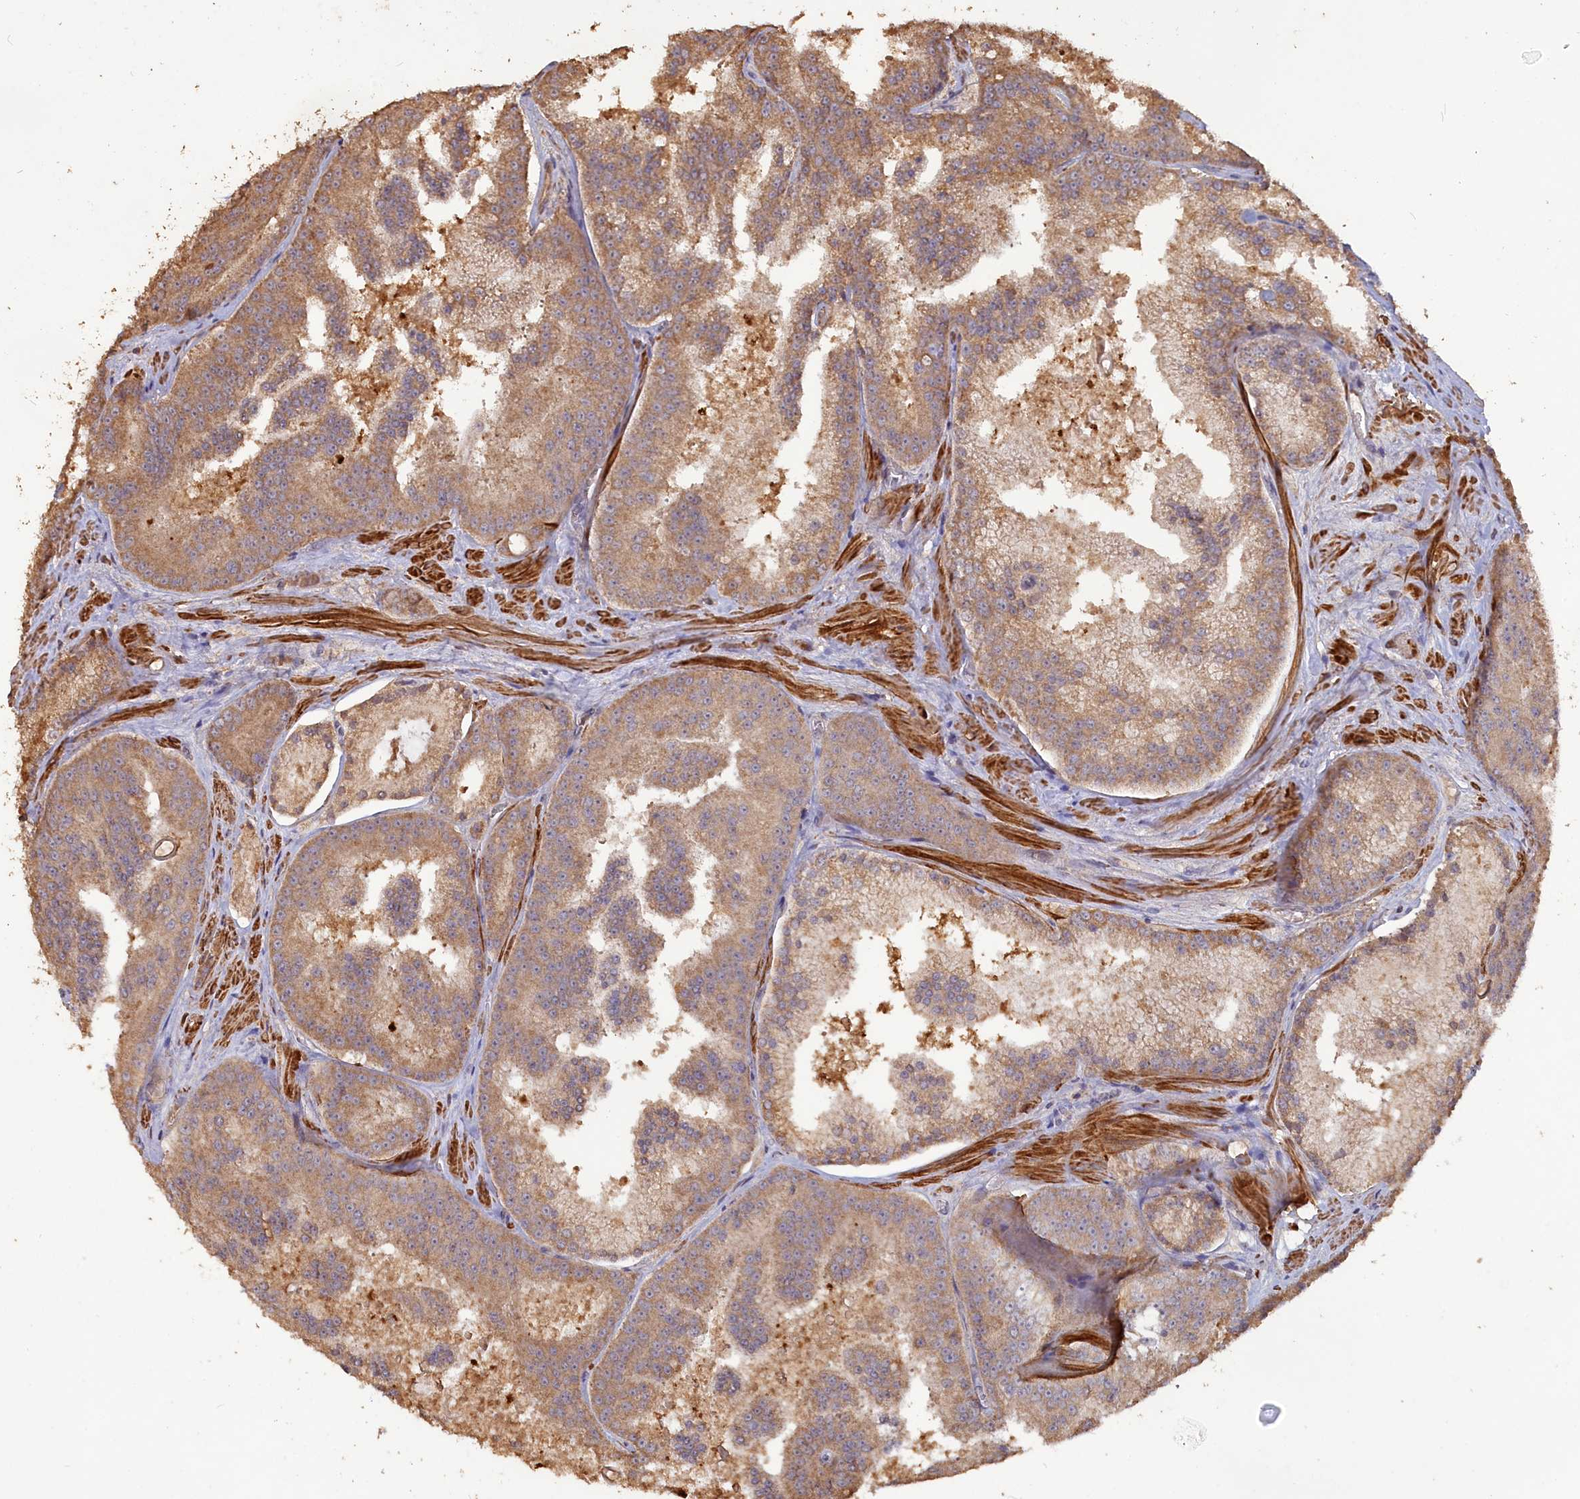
{"staining": {"intensity": "moderate", "quantity": ">75%", "location": "cytoplasmic/membranous"}, "tissue": "prostate cancer", "cell_type": "Tumor cells", "image_type": "cancer", "snomed": [{"axis": "morphology", "description": "Adenocarcinoma, High grade"}, {"axis": "topography", "description": "Prostate"}], "caption": "A medium amount of moderate cytoplasmic/membranous expression is identified in about >75% of tumor cells in prostate adenocarcinoma (high-grade) tissue.", "gene": "LAYN", "patient": {"sex": "male", "age": 61}}